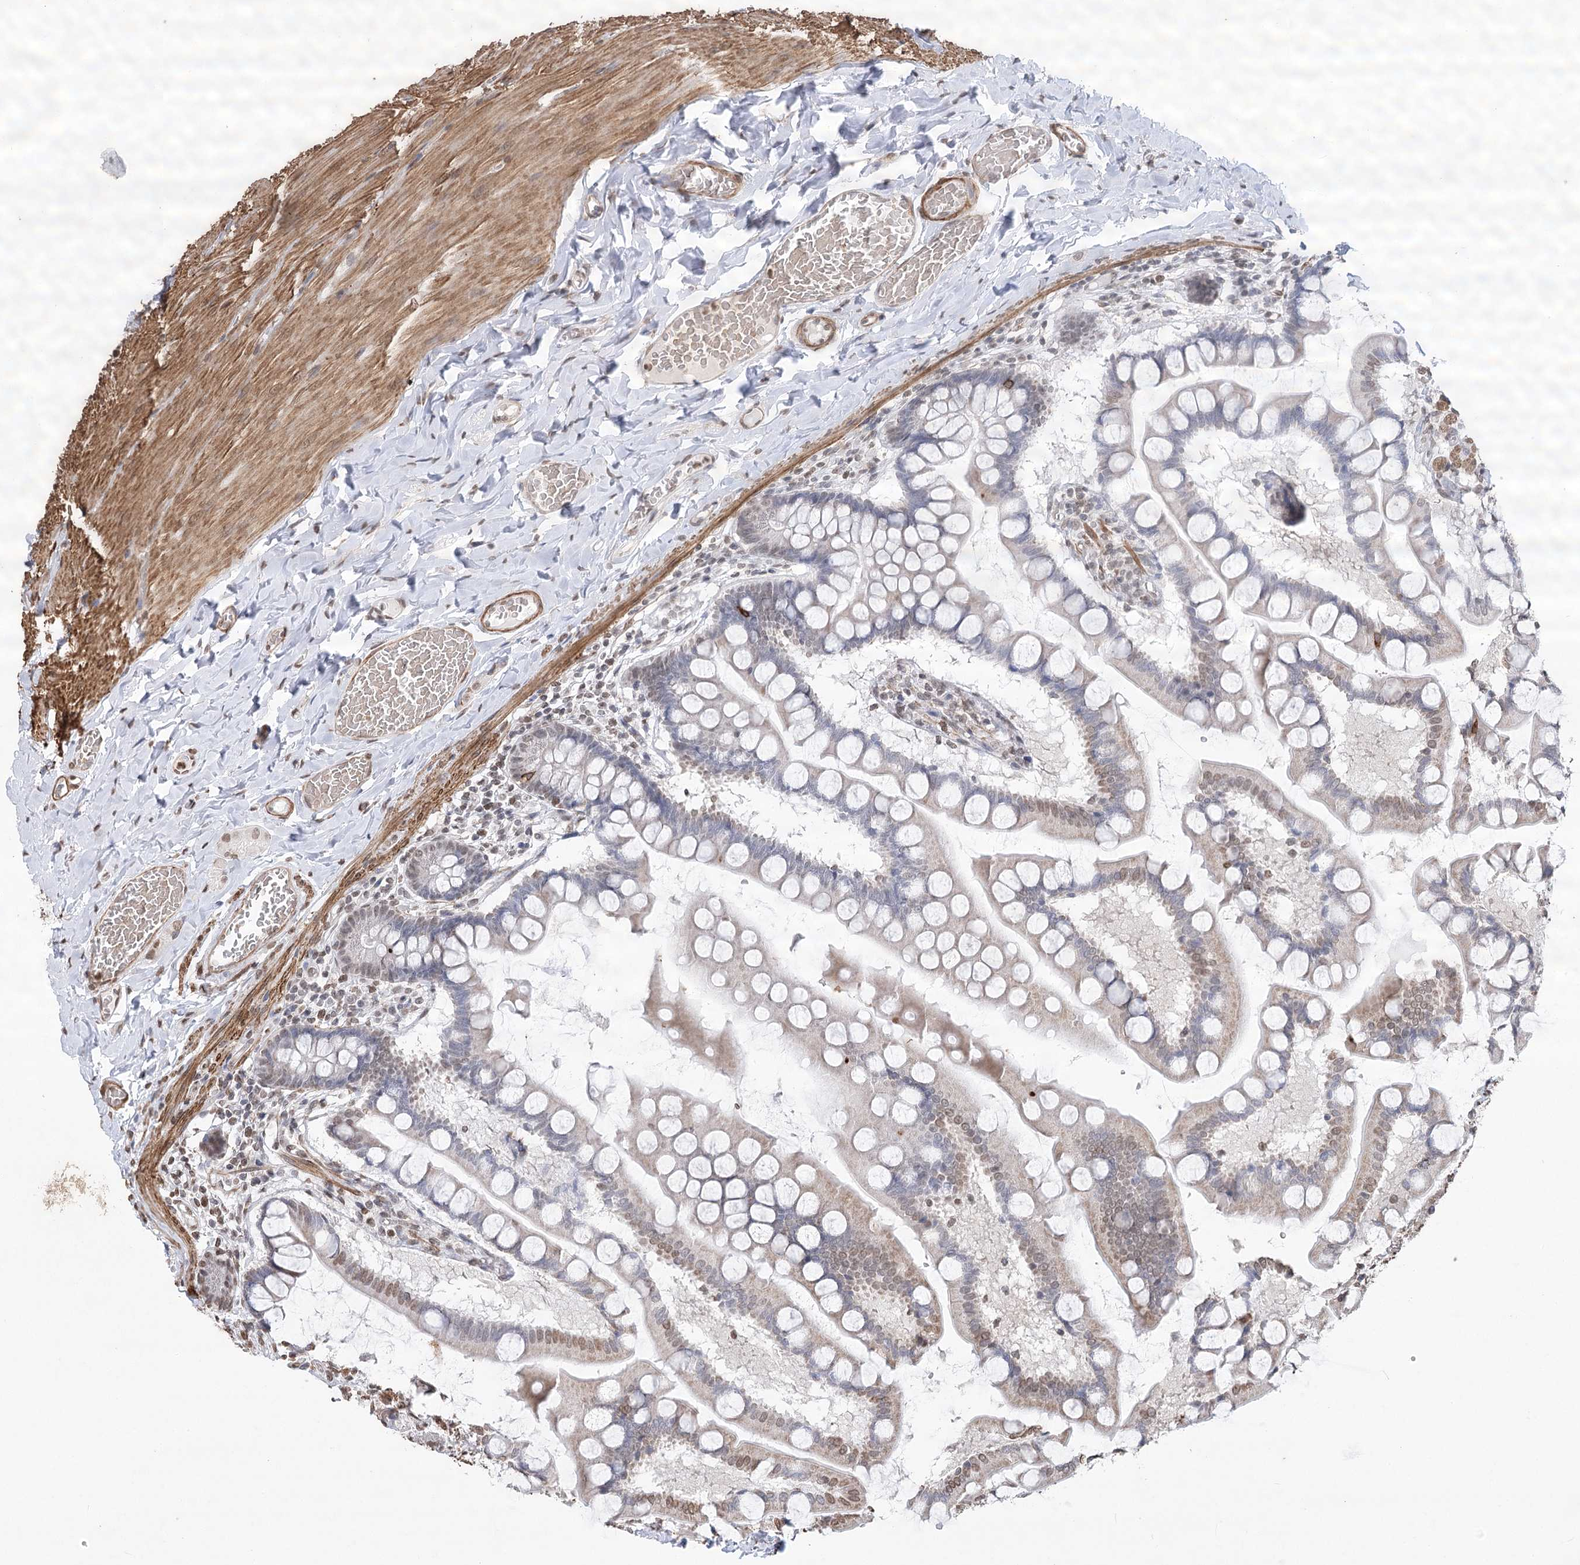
{"staining": {"intensity": "weak", "quantity": "<25%", "location": "cytoplasmic/membranous,nuclear"}, "tissue": "small intestine", "cell_type": "Glandular cells", "image_type": "normal", "snomed": [{"axis": "morphology", "description": "Normal tissue, NOS"}, {"axis": "topography", "description": "Small intestine"}], "caption": "An IHC image of benign small intestine is shown. There is no staining in glandular cells of small intestine. (DAB (3,3'-diaminobenzidine) immunohistochemistry with hematoxylin counter stain).", "gene": "ENSG00000275740", "patient": {"sex": "male", "age": 41}}